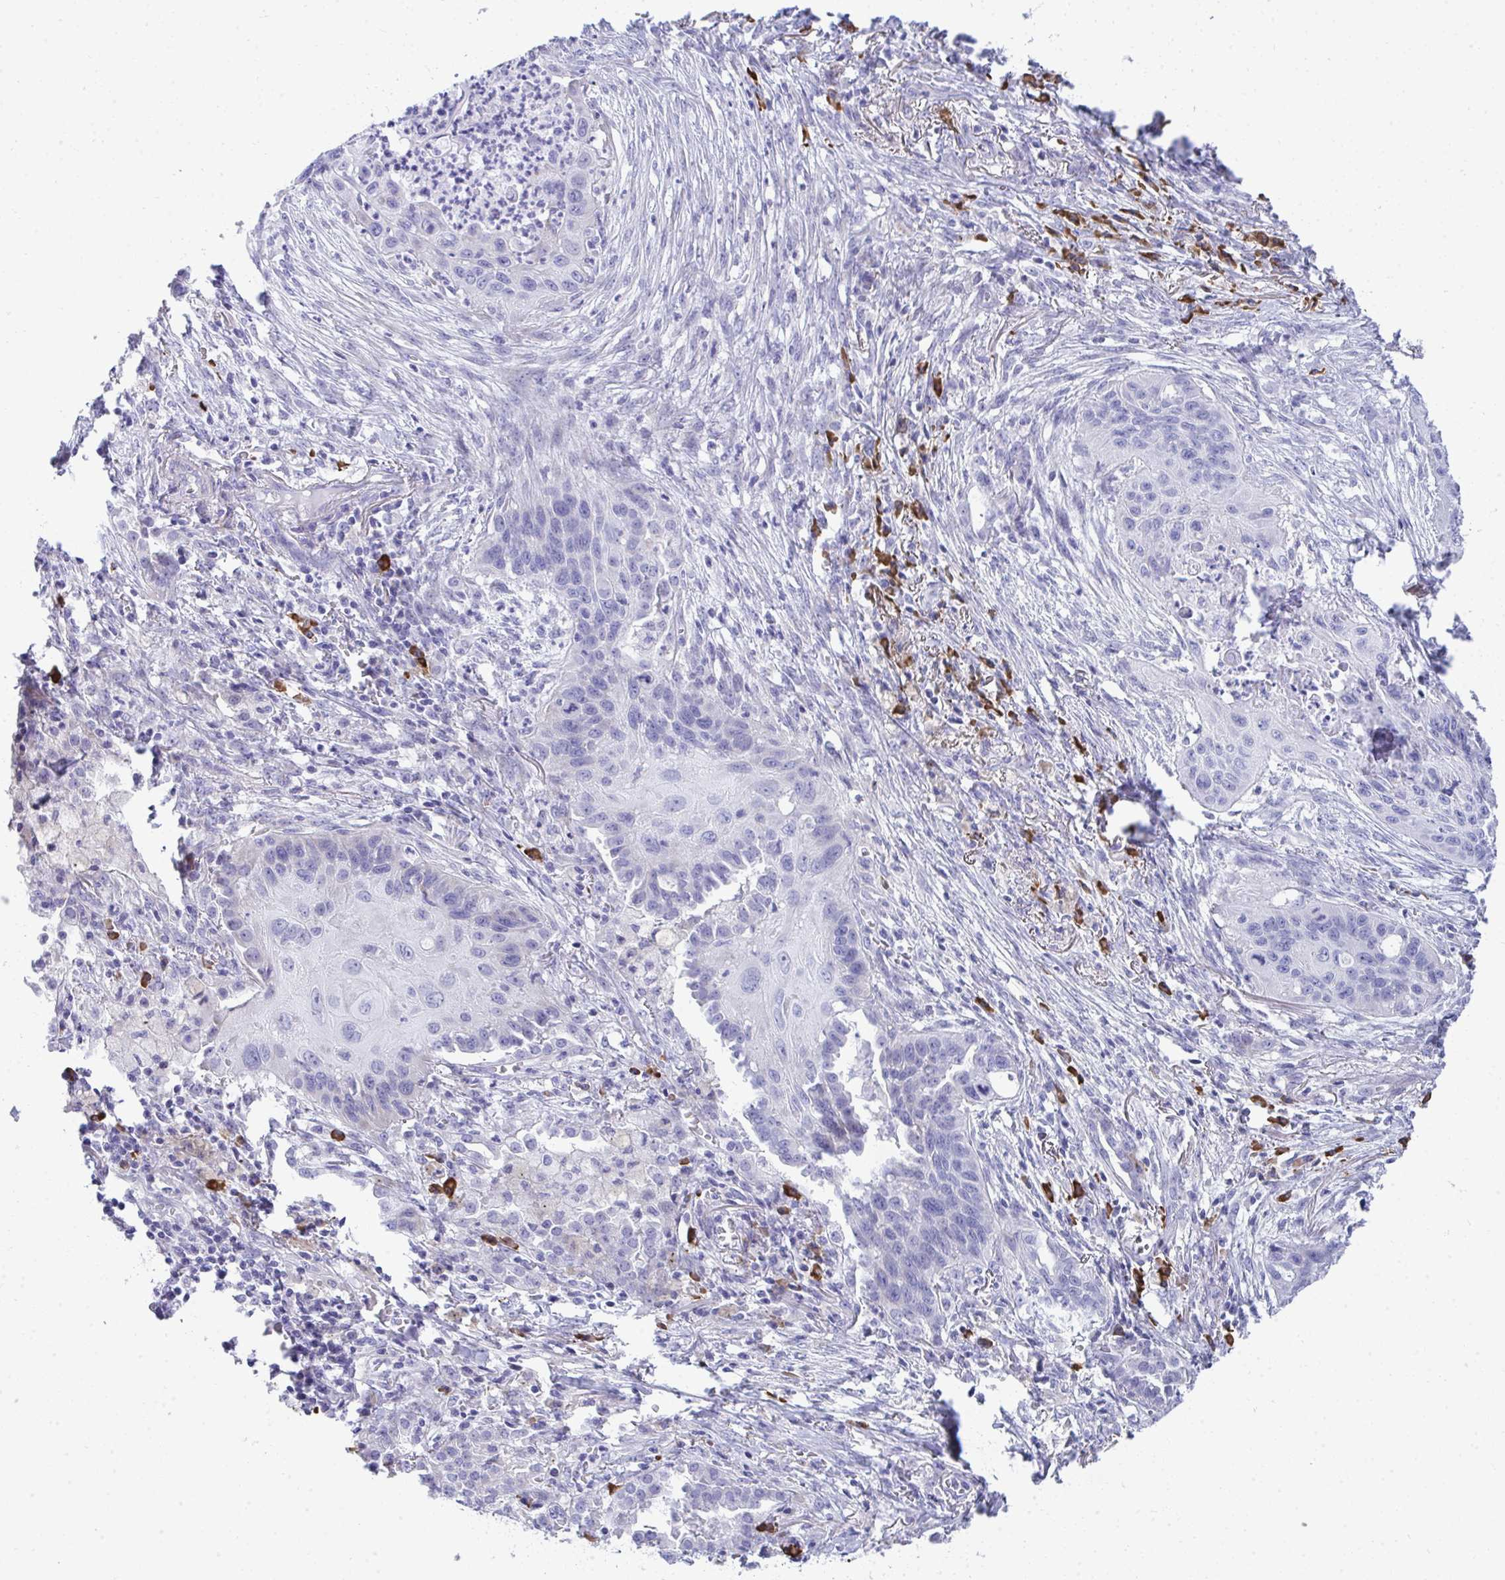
{"staining": {"intensity": "negative", "quantity": "none", "location": "none"}, "tissue": "lung cancer", "cell_type": "Tumor cells", "image_type": "cancer", "snomed": [{"axis": "morphology", "description": "Squamous cell carcinoma, NOS"}, {"axis": "topography", "description": "Lung"}], "caption": "IHC histopathology image of human lung squamous cell carcinoma stained for a protein (brown), which demonstrates no positivity in tumor cells.", "gene": "PUS7L", "patient": {"sex": "male", "age": 71}}